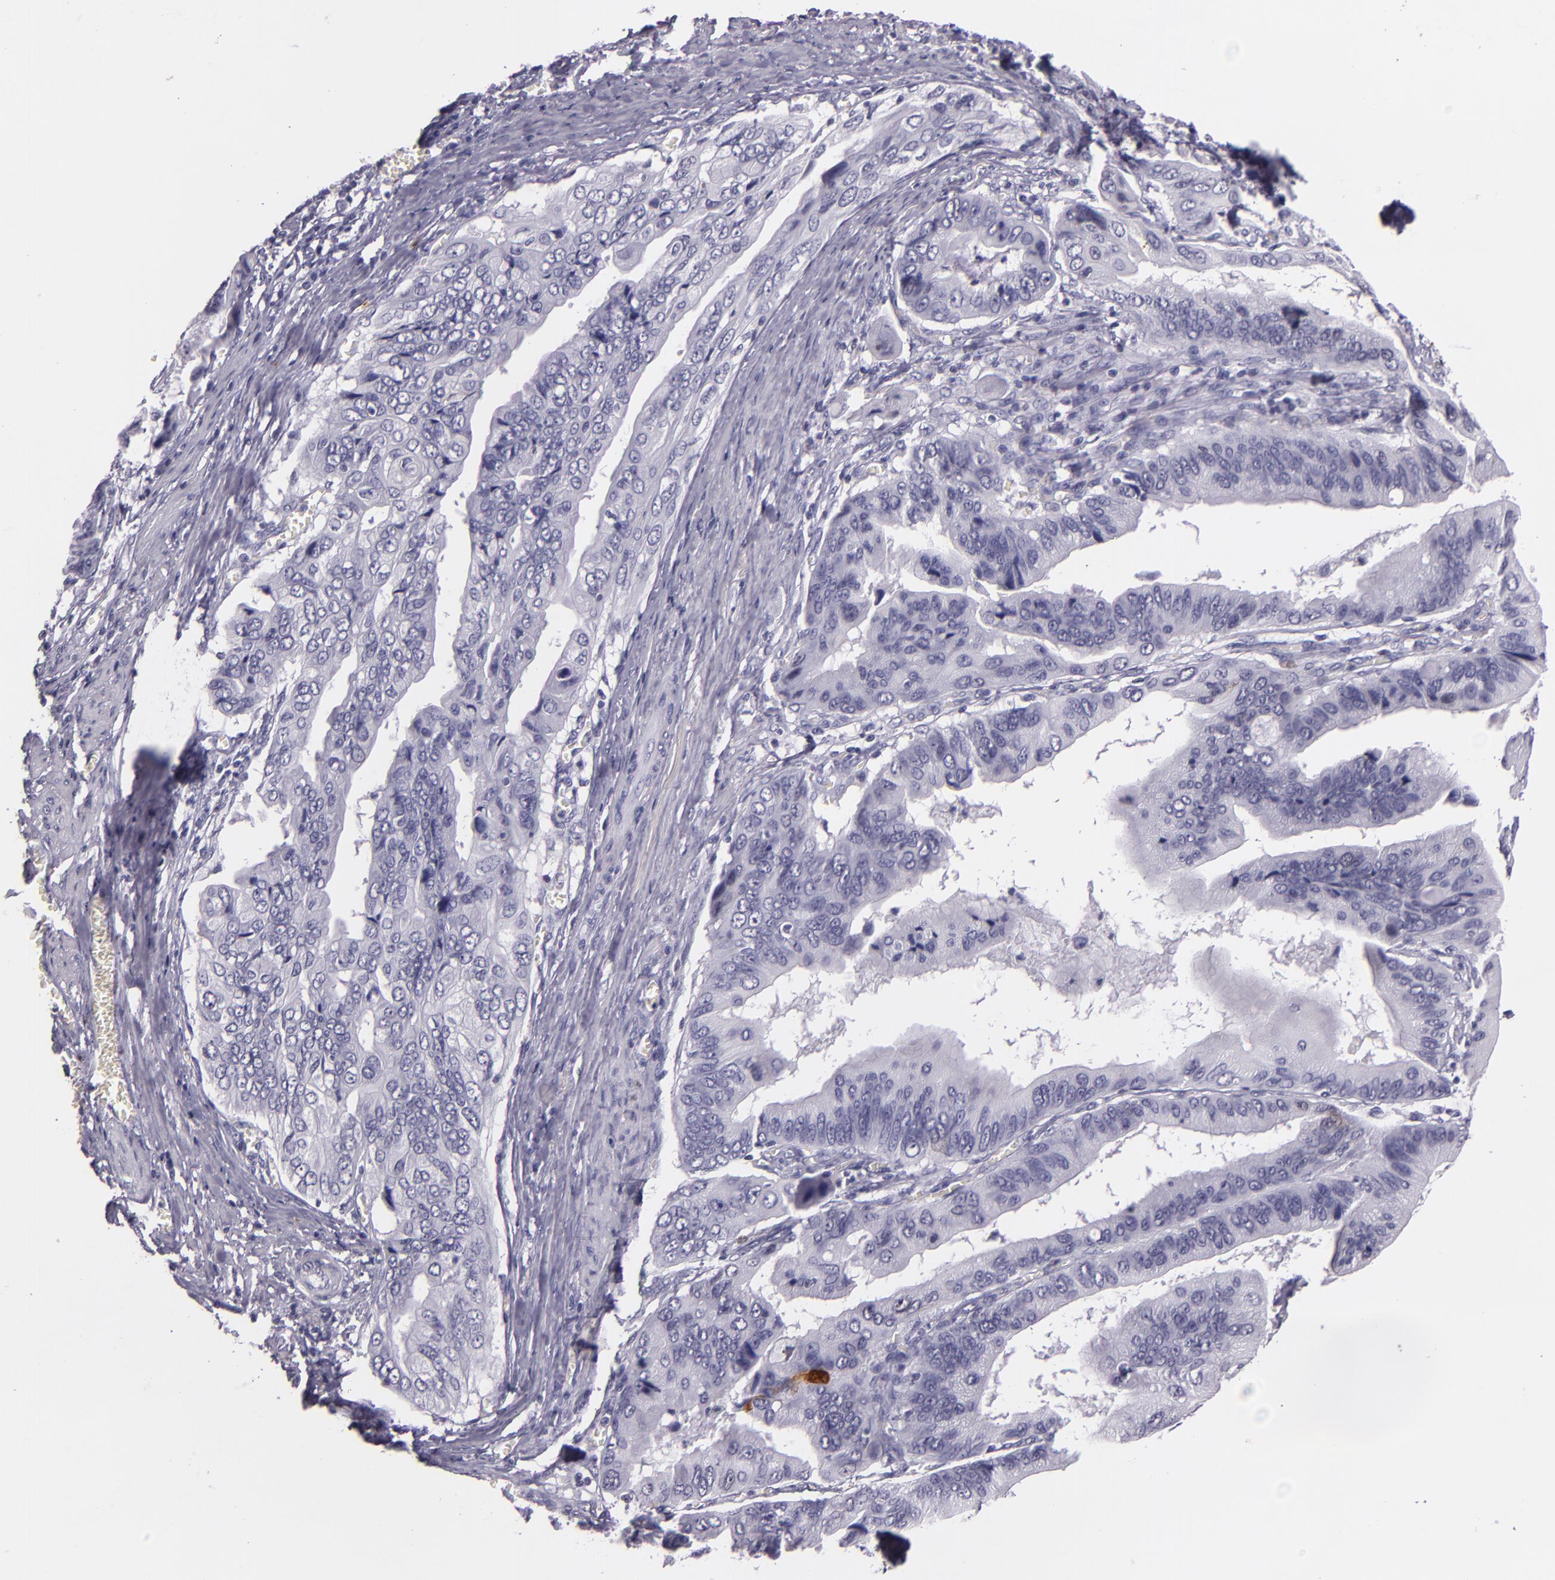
{"staining": {"intensity": "negative", "quantity": "none", "location": "none"}, "tissue": "stomach cancer", "cell_type": "Tumor cells", "image_type": "cancer", "snomed": [{"axis": "morphology", "description": "Adenocarcinoma, NOS"}, {"axis": "topography", "description": "Stomach, upper"}], "caption": "Immunohistochemistry (IHC) of stomach adenocarcinoma demonstrates no staining in tumor cells.", "gene": "MT1A", "patient": {"sex": "male", "age": 80}}